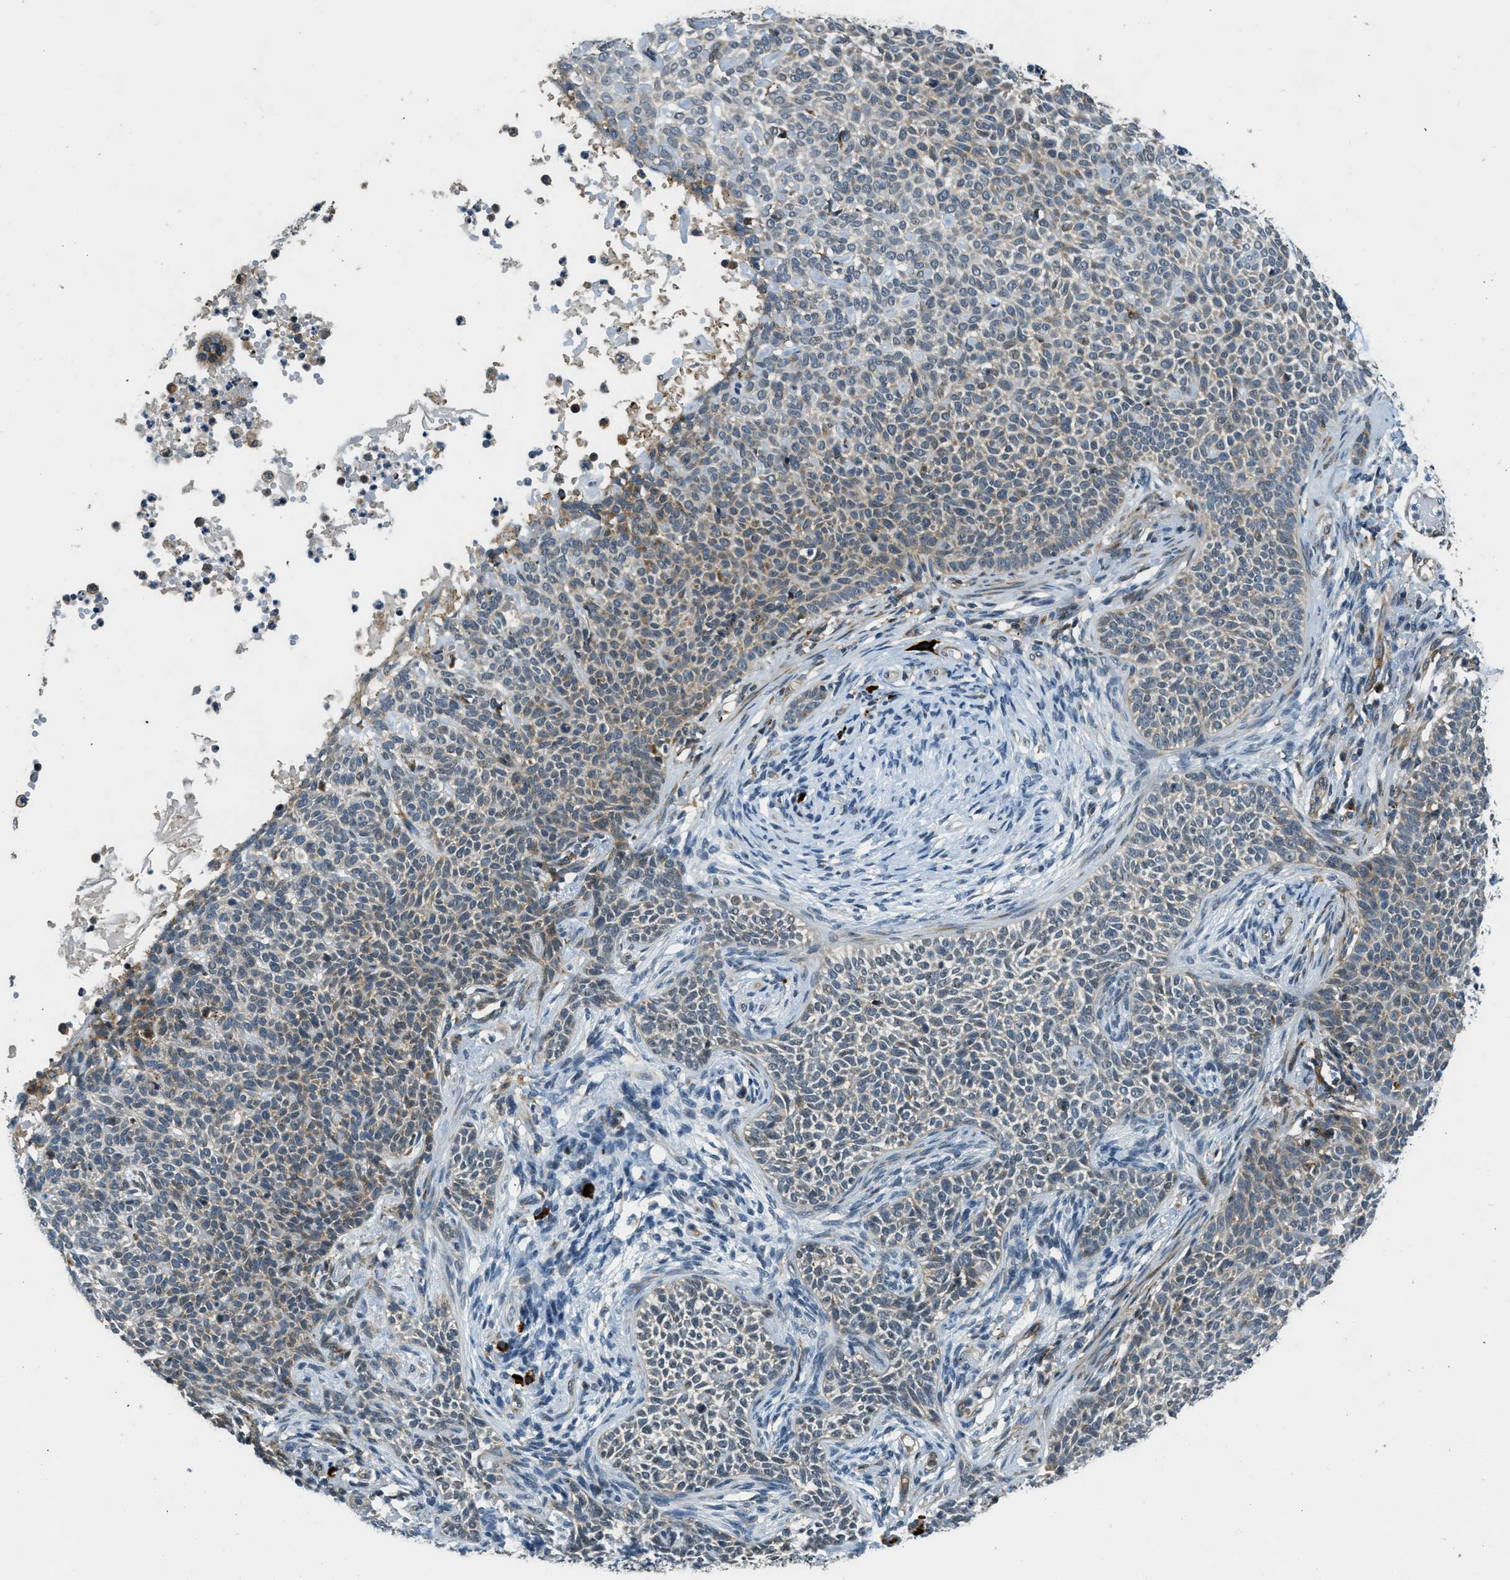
{"staining": {"intensity": "weak", "quantity": "25%-75%", "location": "cytoplasmic/membranous"}, "tissue": "skin cancer", "cell_type": "Tumor cells", "image_type": "cancer", "snomed": [{"axis": "morphology", "description": "Normal tissue, NOS"}, {"axis": "morphology", "description": "Basal cell carcinoma"}, {"axis": "topography", "description": "Skin"}], "caption": "Protein expression analysis of skin cancer (basal cell carcinoma) reveals weak cytoplasmic/membranous positivity in about 25%-75% of tumor cells.", "gene": "HERC2", "patient": {"sex": "male", "age": 87}}